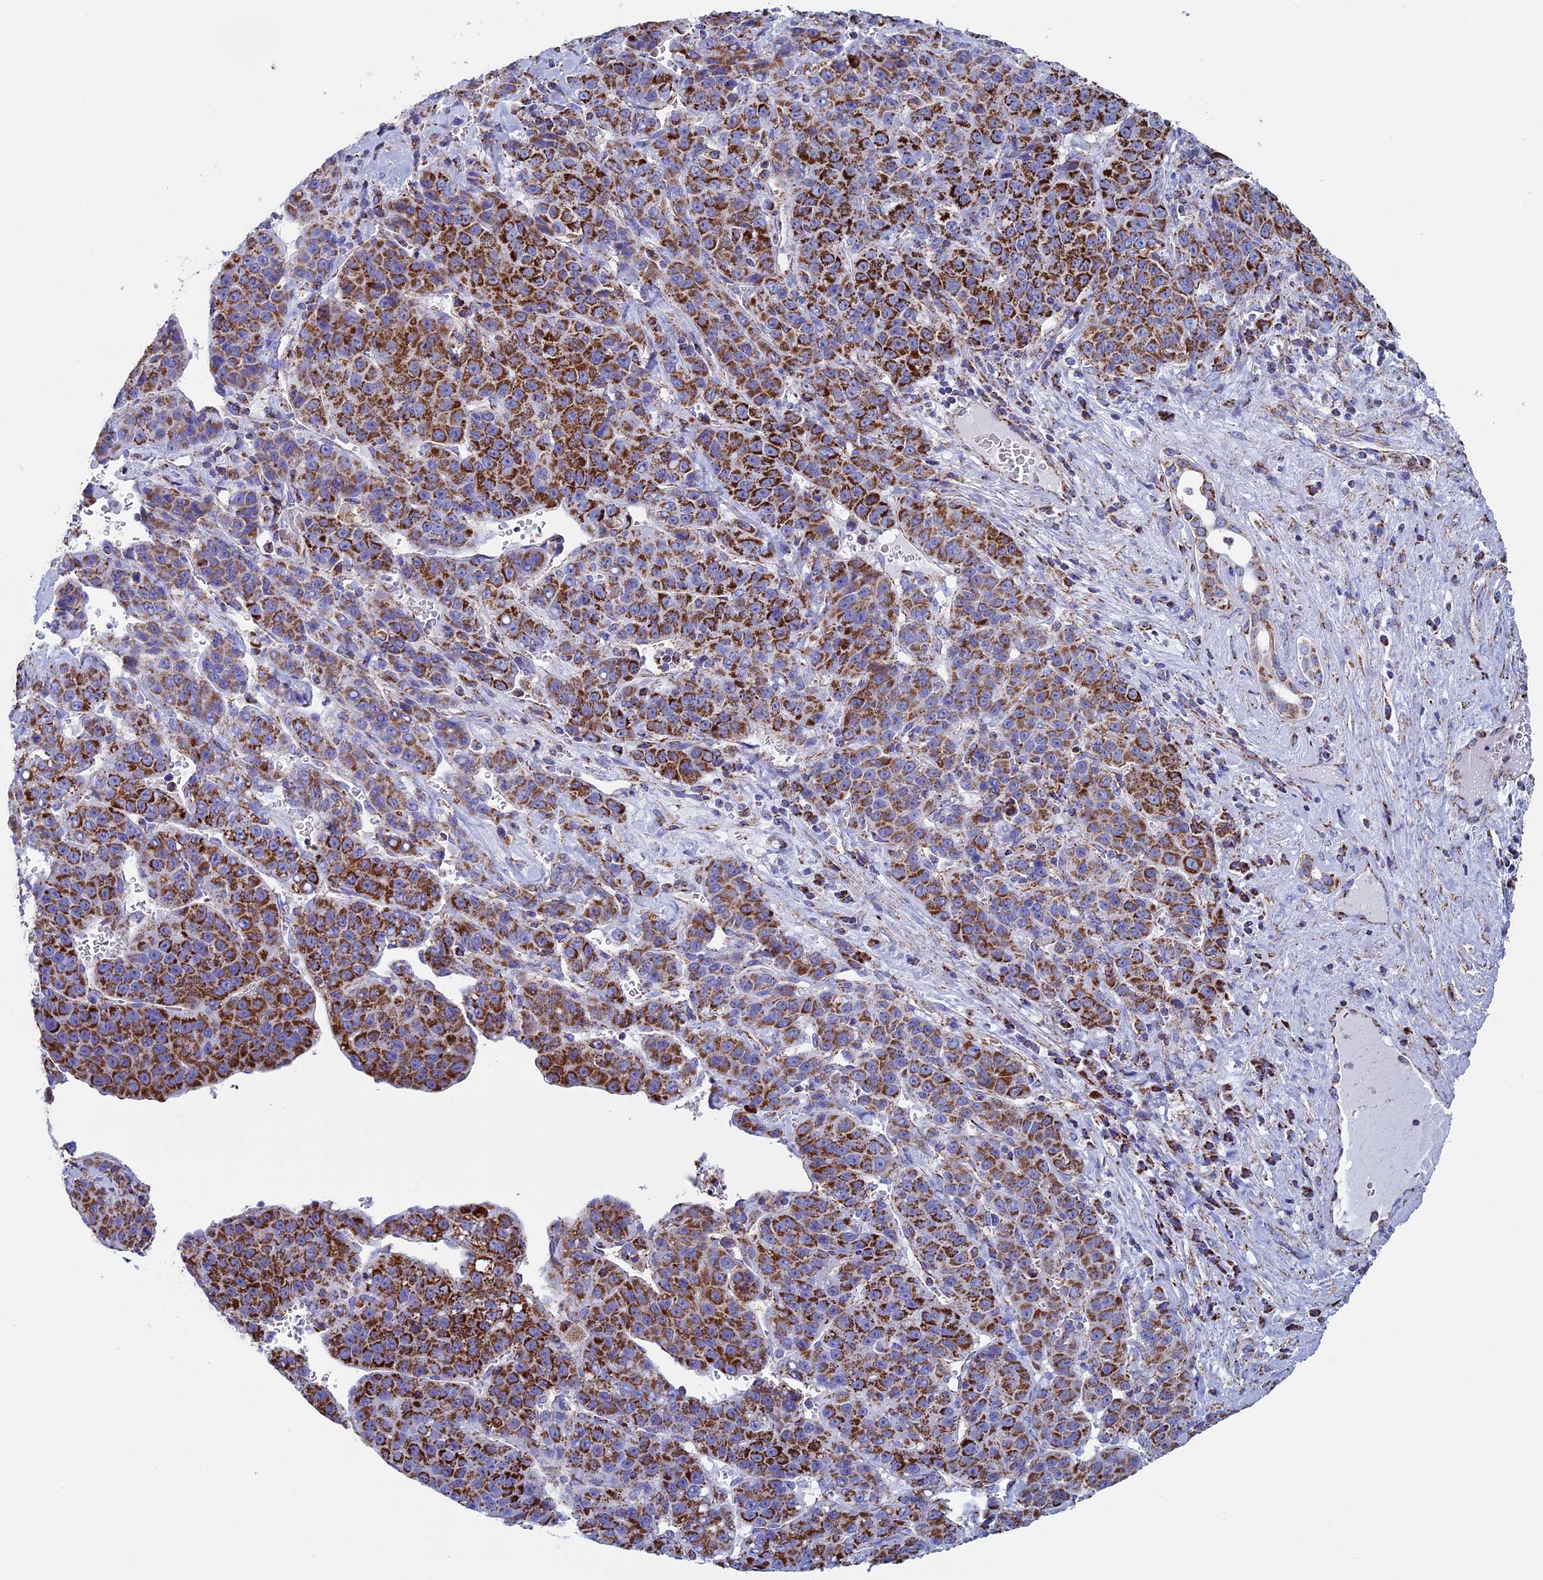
{"staining": {"intensity": "strong", "quantity": ">75%", "location": "cytoplasmic/membranous"}, "tissue": "liver cancer", "cell_type": "Tumor cells", "image_type": "cancer", "snomed": [{"axis": "morphology", "description": "Carcinoma, Hepatocellular, NOS"}, {"axis": "topography", "description": "Liver"}], "caption": "Protein expression analysis of human hepatocellular carcinoma (liver) reveals strong cytoplasmic/membranous staining in about >75% of tumor cells. (IHC, brightfield microscopy, high magnification).", "gene": "UQCRFS1", "patient": {"sex": "female", "age": 53}}